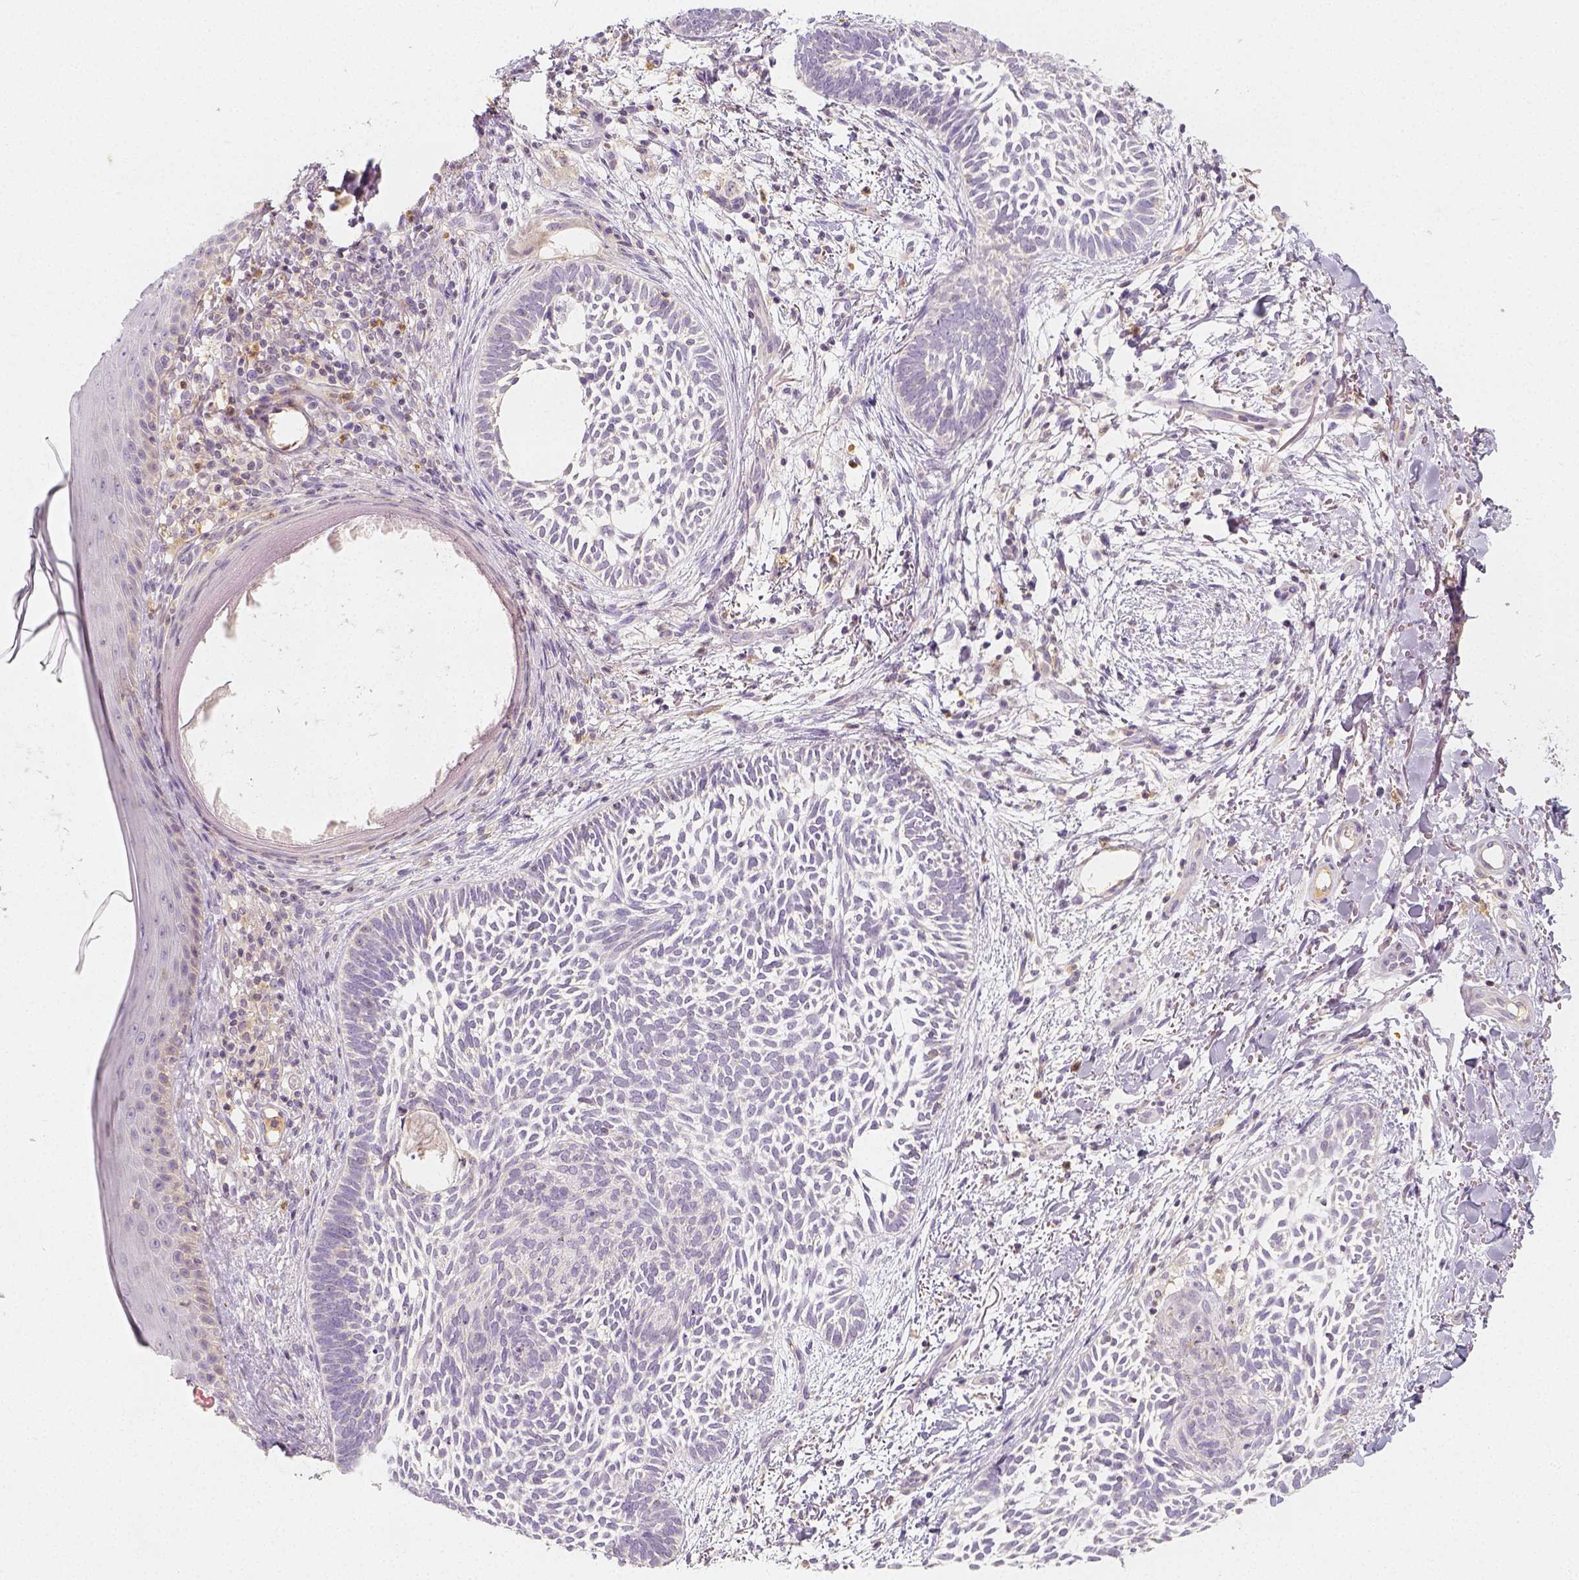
{"staining": {"intensity": "negative", "quantity": "none", "location": "none"}, "tissue": "skin cancer", "cell_type": "Tumor cells", "image_type": "cancer", "snomed": [{"axis": "morphology", "description": "Normal tissue, NOS"}, {"axis": "morphology", "description": "Basal cell carcinoma"}, {"axis": "topography", "description": "Skin"}], "caption": "Tumor cells show no significant protein expression in skin cancer (basal cell carcinoma).", "gene": "PTPRJ", "patient": {"sex": "male", "age": 46}}